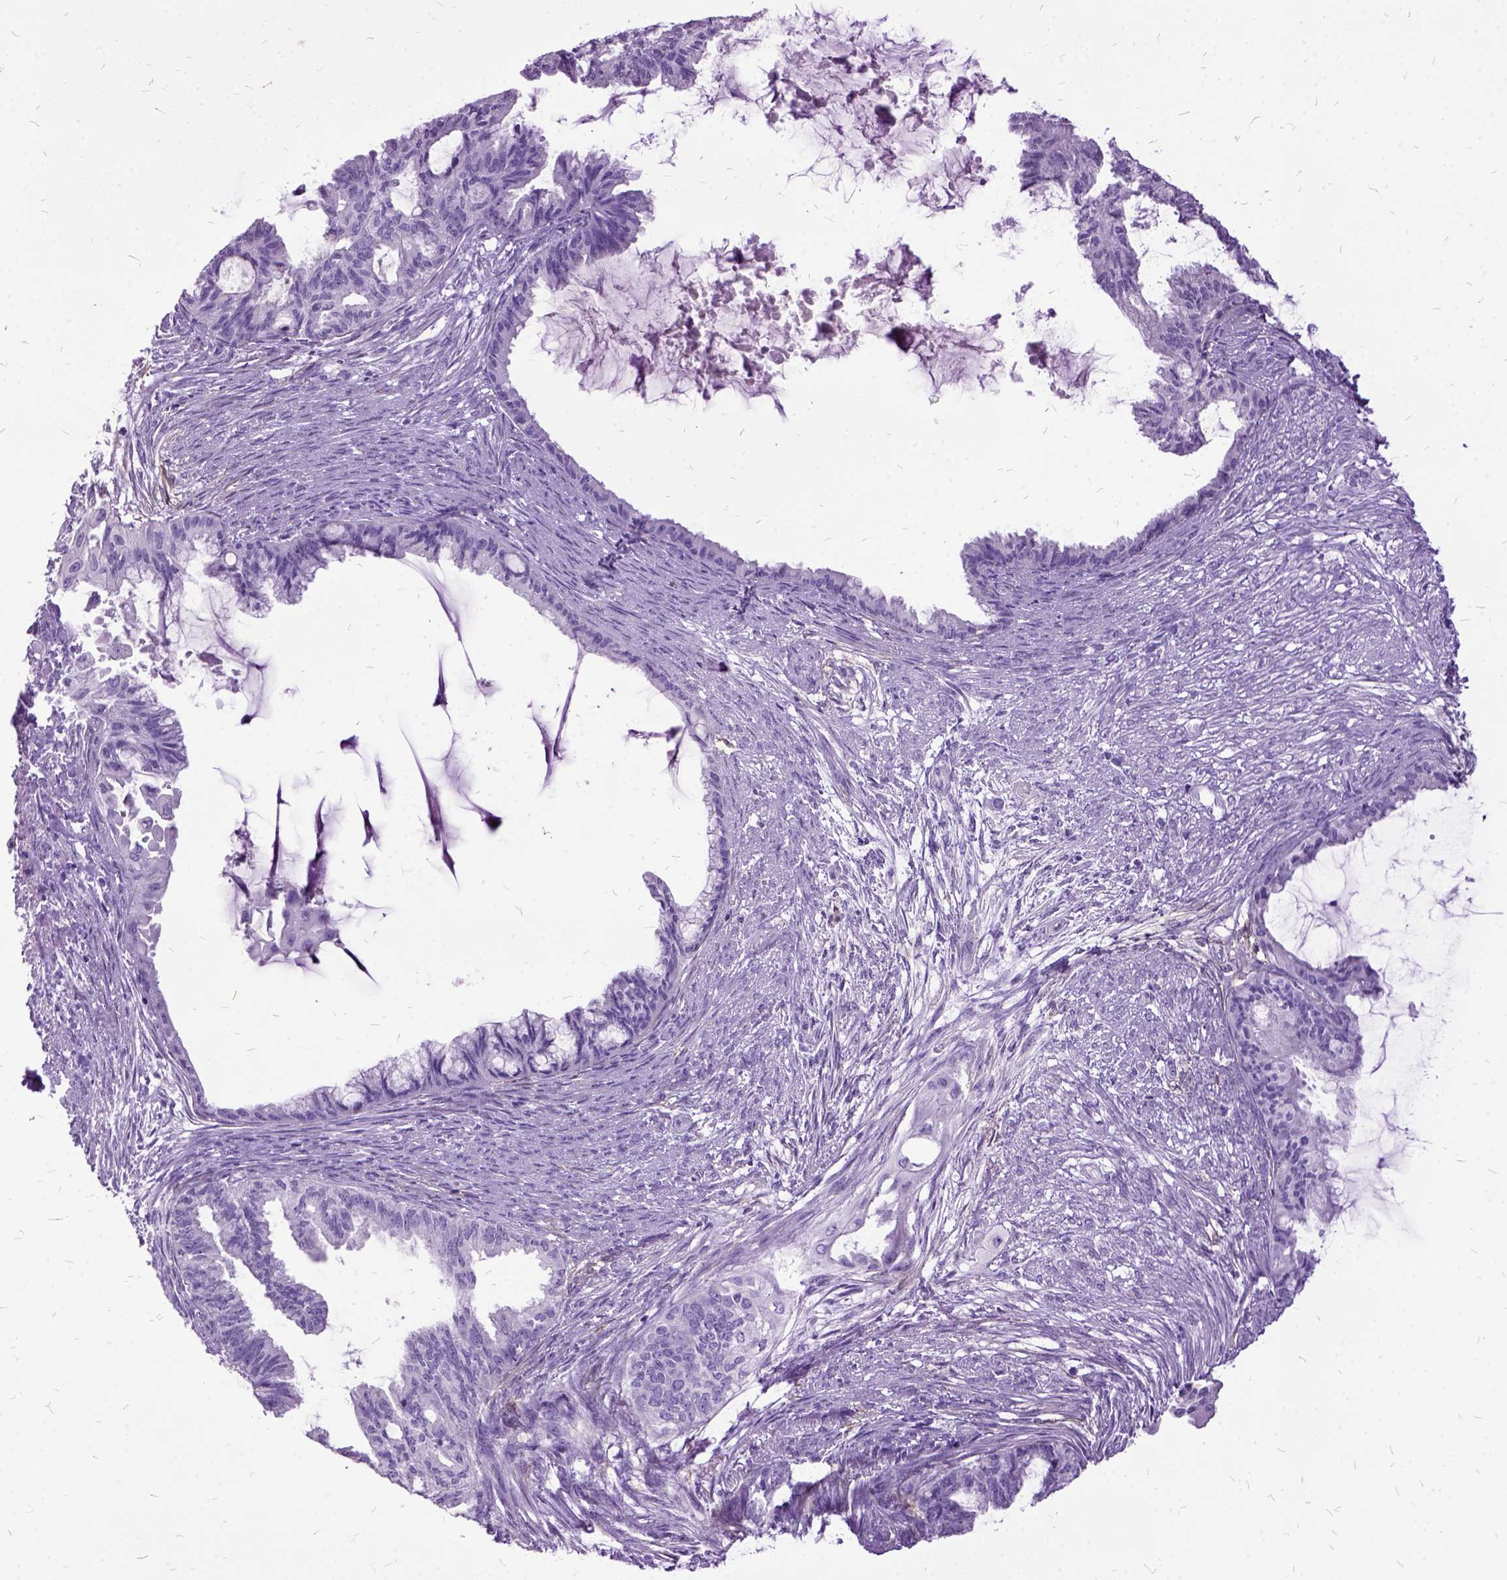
{"staining": {"intensity": "negative", "quantity": "none", "location": "none"}, "tissue": "endometrial cancer", "cell_type": "Tumor cells", "image_type": "cancer", "snomed": [{"axis": "morphology", "description": "Adenocarcinoma, NOS"}, {"axis": "topography", "description": "Endometrium"}], "caption": "Immunohistochemical staining of endometrial cancer (adenocarcinoma) exhibits no significant staining in tumor cells.", "gene": "MME", "patient": {"sex": "female", "age": 86}}